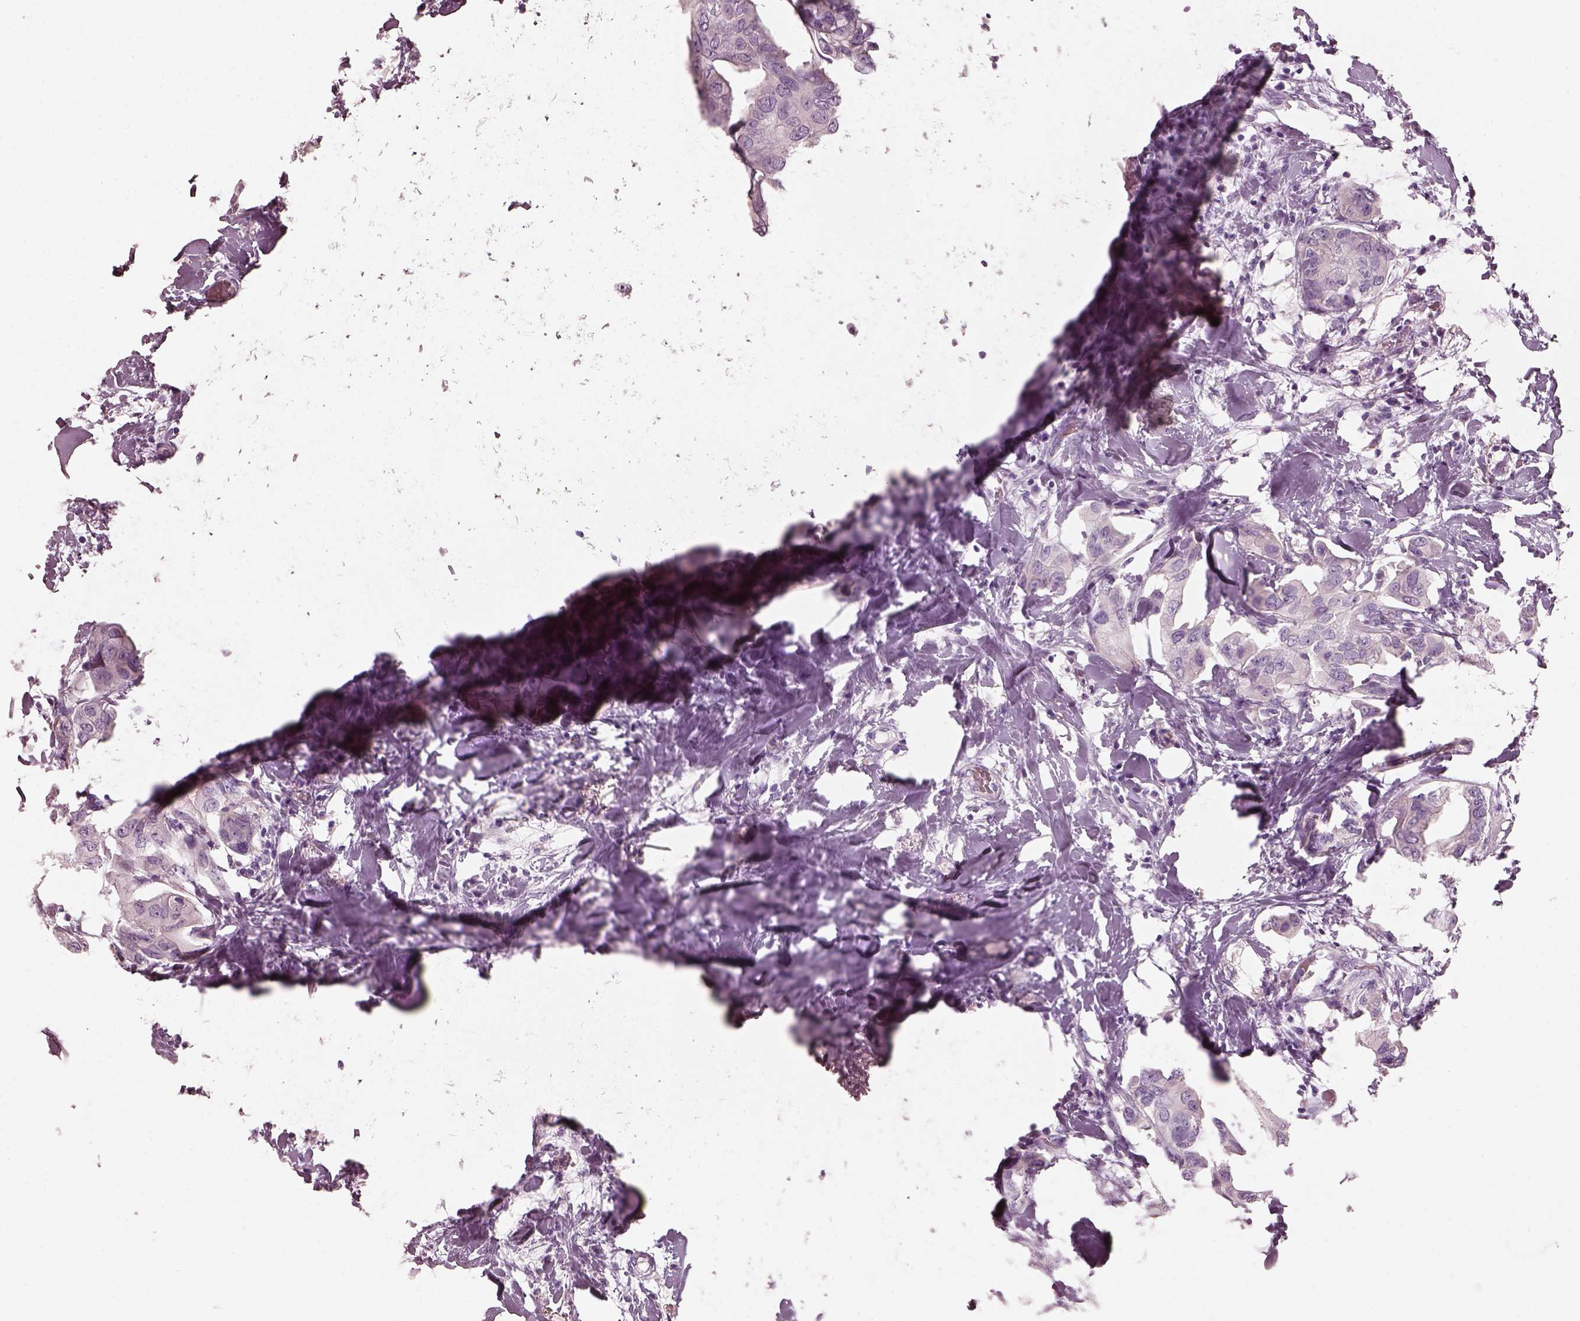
{"staining": {"intensity": "negative", "quantity": "none", "location": "none"}, "tissue": "breast cancer", "cell_type": "Tumor cells", "image_type": "cancer", "snomed": [{"axis": "morphology", "description": "Normal tissue, NOS"}, {"axis": "morphology", "description": "Duct carcinoma"}, {"axis": "topography", "description": "Breast"}], "caption": "This photomicrograph is of intraductal carcinoma (breast) stained with immunohistochemistry (IHC) to label a protein in brown with the nuclei are counter-stained blue. There is no positivity in tumor cells.", "gene": "PNOC", "patient": {"sex": "female", "age": 40}}